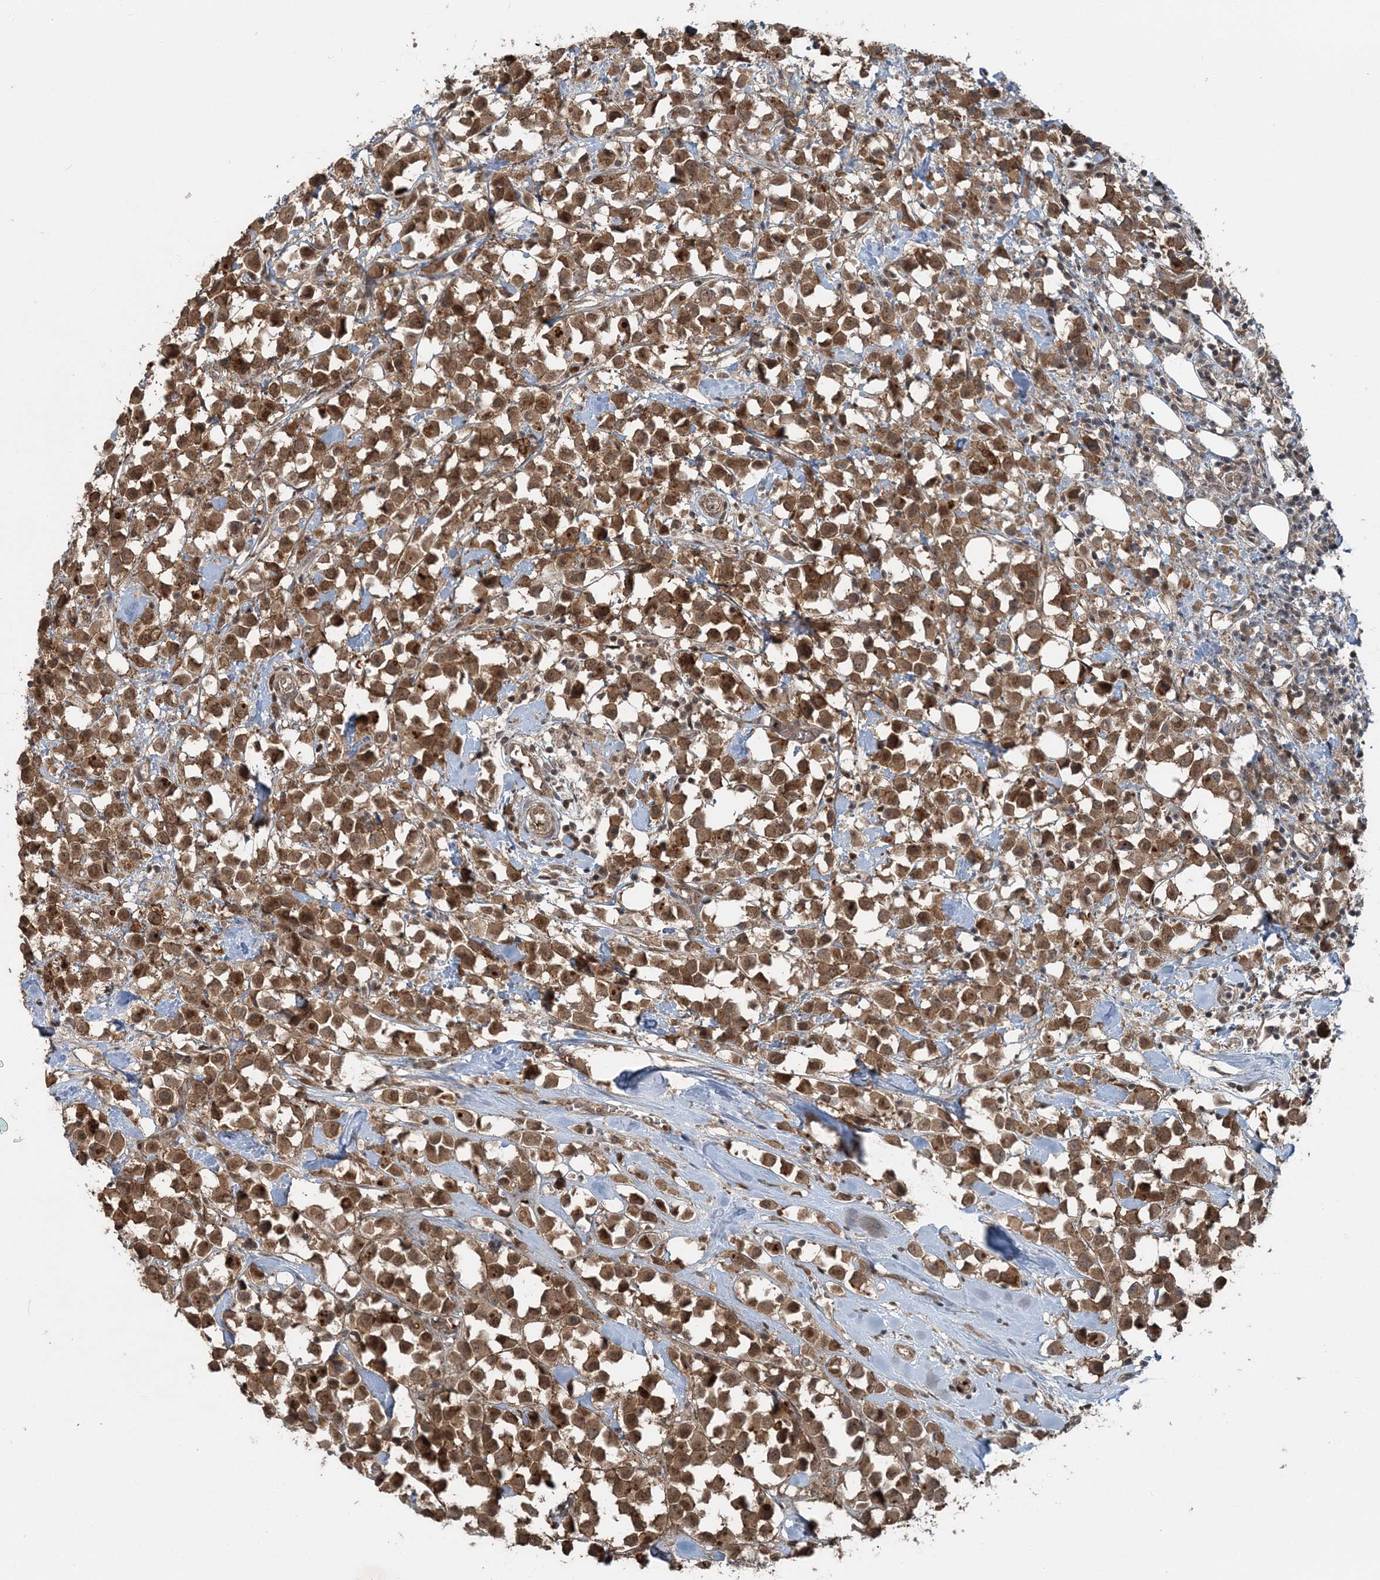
{"staining": {"intensity": "moderate", "quantity": ">75%", "location": "cytoplasmic/membranous,nuclear"}, "tissue": "breast cancer", "cell_type": "Tumor cells", "image_type": "cancer", "snomed": [{"axis": "morphology", "description": "Duct carcinoma"}, {"axis": "topography", "description": "Breast"}], "caption": "Tumor cells reveal medium levels of moderate cytoplasmic/membranous and nuclear staining in about >75% of cells in human intraductal carcinoma (breast).", "gene": "FBXL17", "patient": {"sex": "female", "age": 61}}